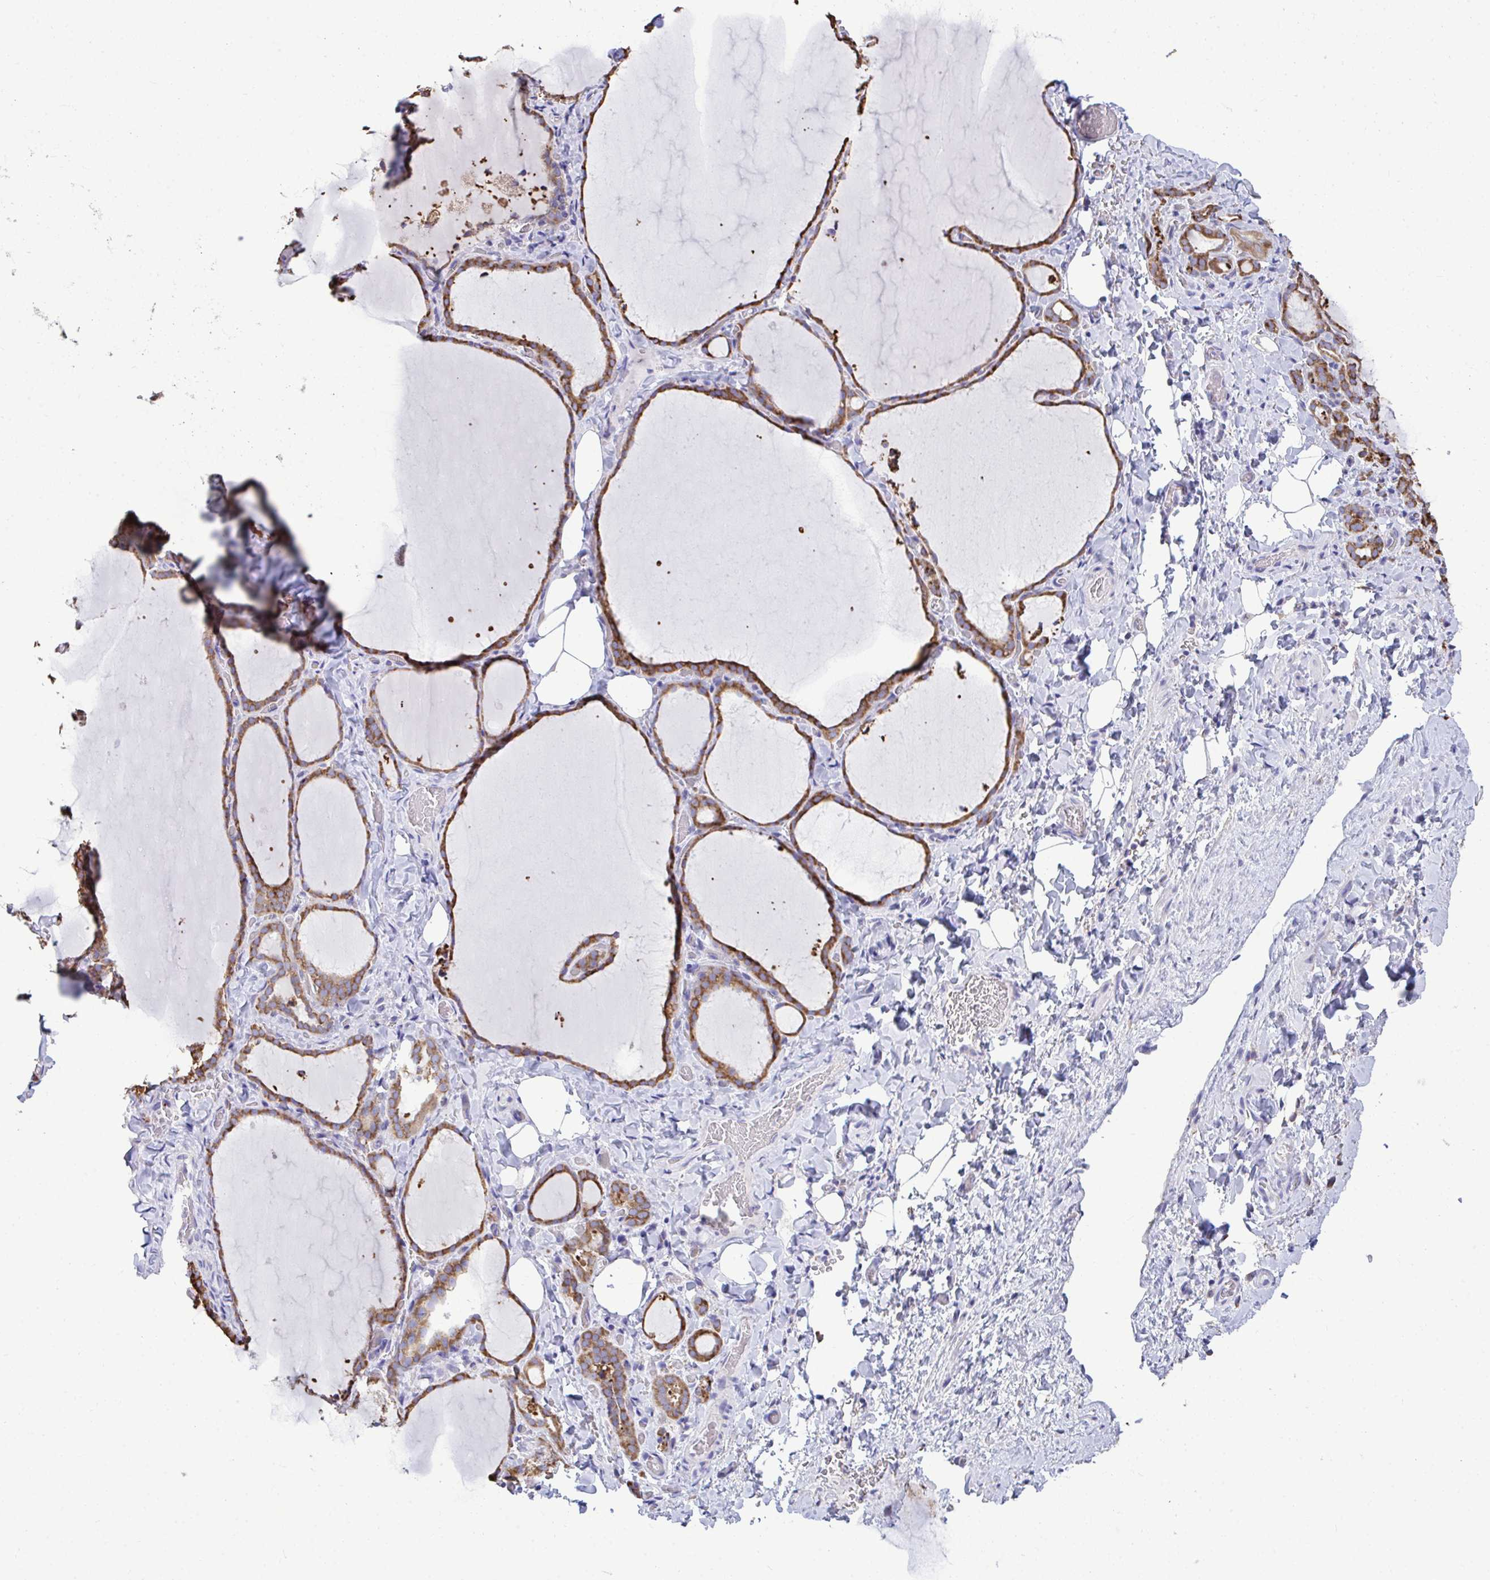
{"staining": {"intensity": "moderate", "quantity": ">75%", "location": "cytoplasmic/membranous"}, "tissue": "thyroid gland", "cell_type": "Glandular cells", "image_type": "normal", "snomed": [{"axis": "morphology", "description": "Normal tissue, NOS"}, {"axis": "topography", "description": "Thyroid gland"}], "caption": "About >75% of glandular cells in normal thyroid gland demonstrate moderate cytoplasmic/membranous protein staining as visualized by brown immunohistochemical staining.", "gene": "PIGK", "patient": {"sex": "female", "age": 22}}